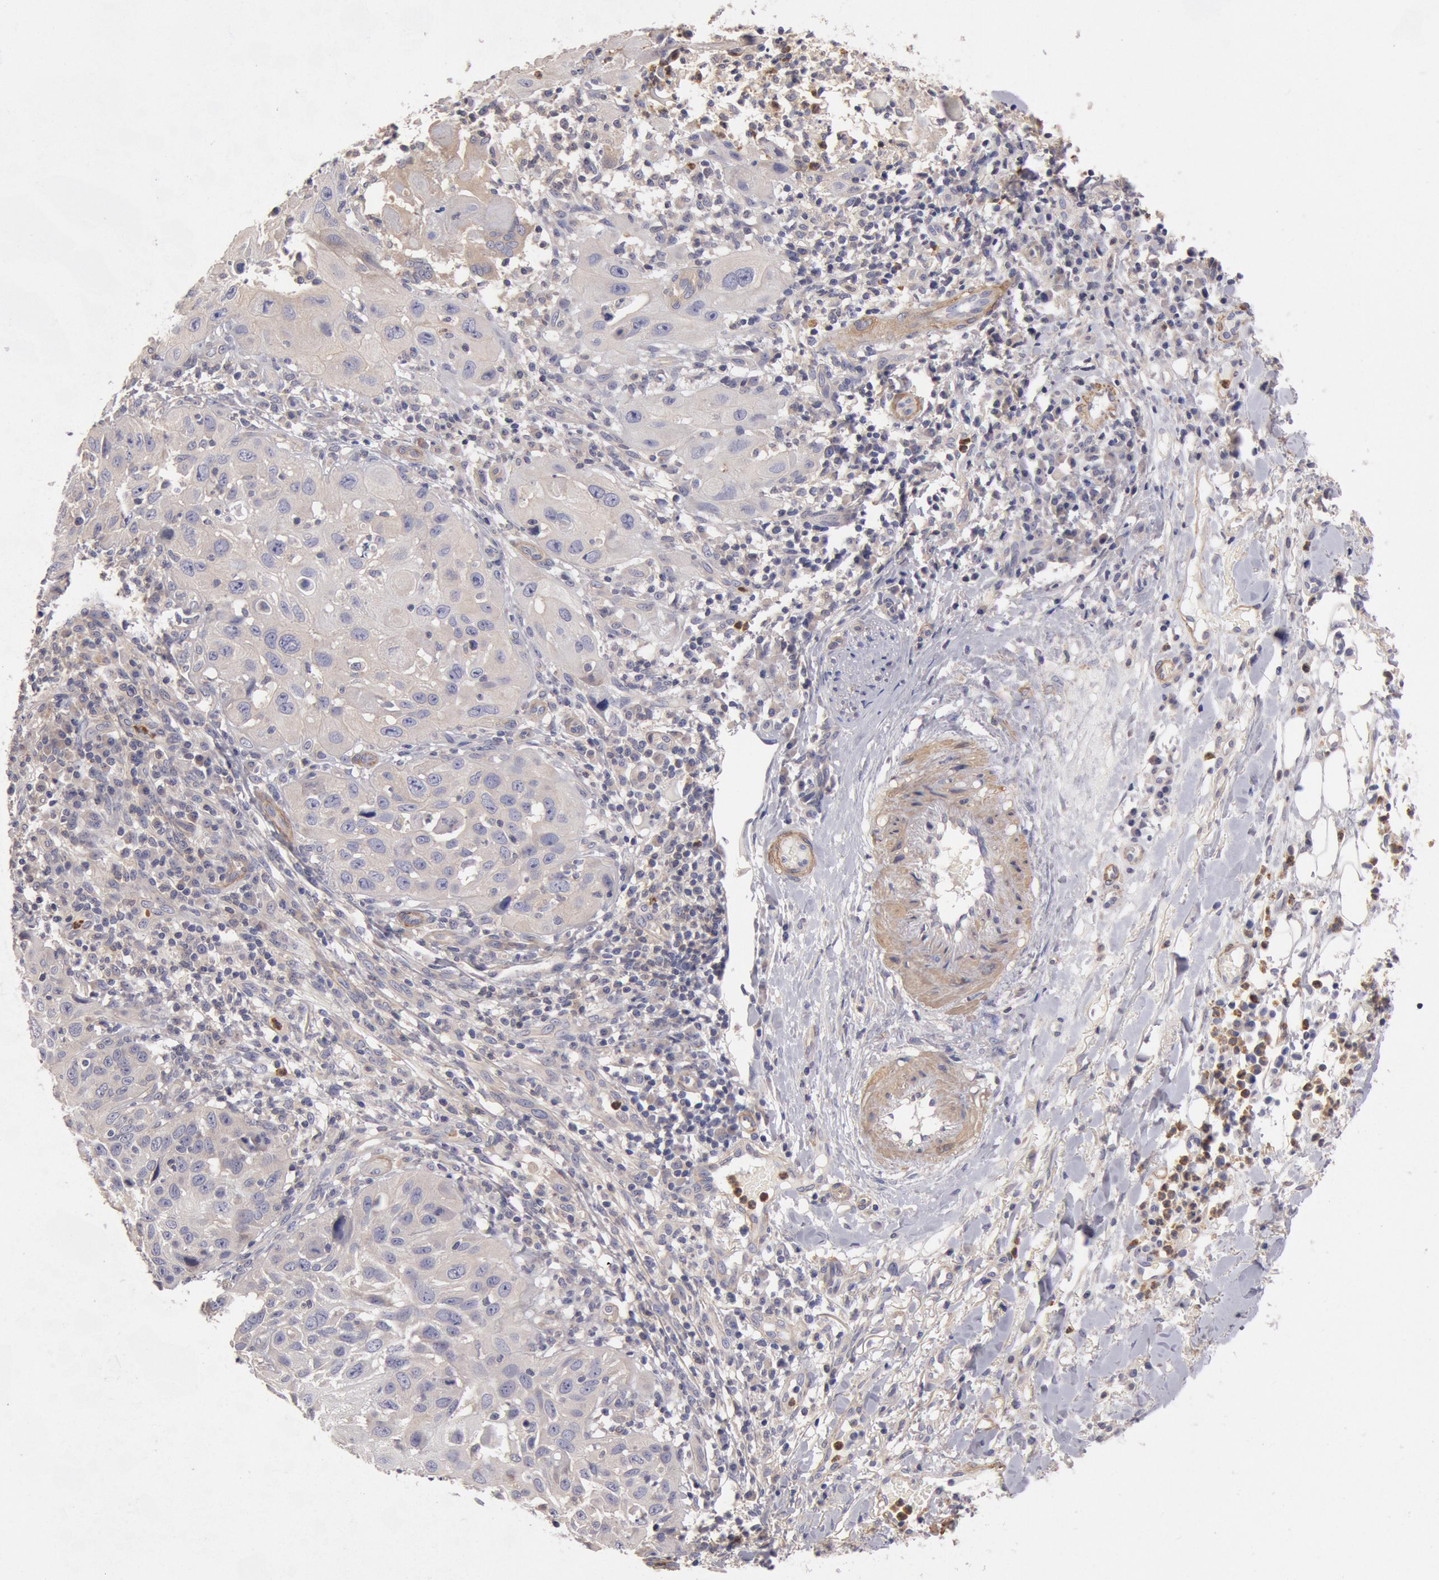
{"staining": {"intensity": "negative", "quantity": "none", "location": "none"}, "tissue": "skin cancer", "cell_type": "Tumor cells", "image_type": "cancer", "snomed": [{"axis": "morphology", "description": "Squamous cell carcinoma, NOS"}, {"axis": "topography", "description": "Skin"}], "caption": "Tumor cells show no significant positivity in skin cancer.", "gene": "TMED8", "patient": {"sex": "female", "age": 89}}